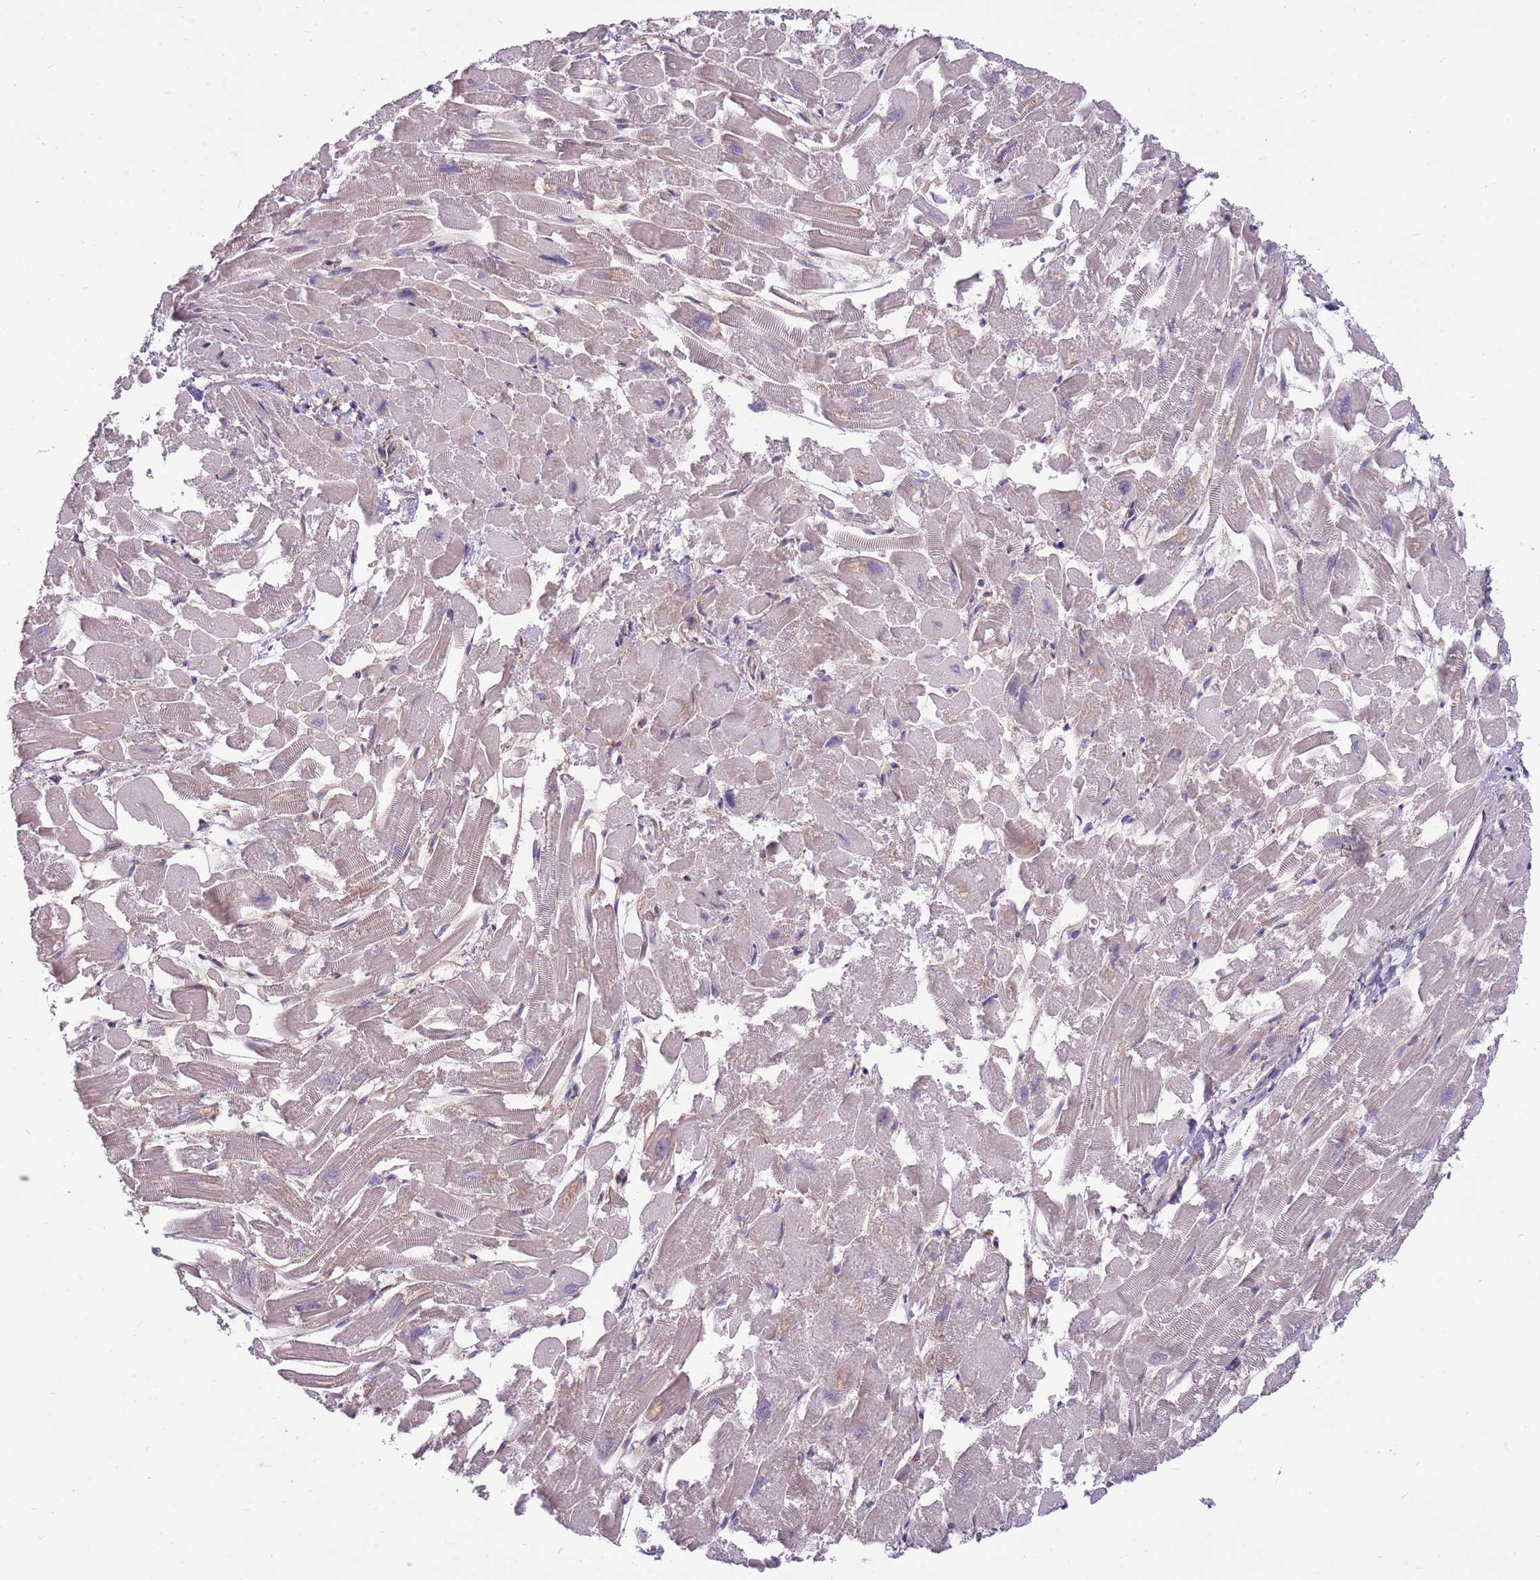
{"staining": {"intensity": "negative", "quantity": "none", "location": "none"}, "tissue": "heart muscle", "cell_type": "Cardiomyocytes", "image_type": "normal", "snomed": [{"axis": "morphology", "description": "Normal tissue, NOS"}, {"axis": "topography", "description": "Heart"}], "caption": "Immunohistochemistry photomicrograph of unremarkable heart muscle: heart muscle stained with DAB (3,3'-diaminobenzidine) exhibits no significant protein expression in cardiomyocytes.", "gene": "WASHC4", "patient": {"sex": "male", "age": 54}}